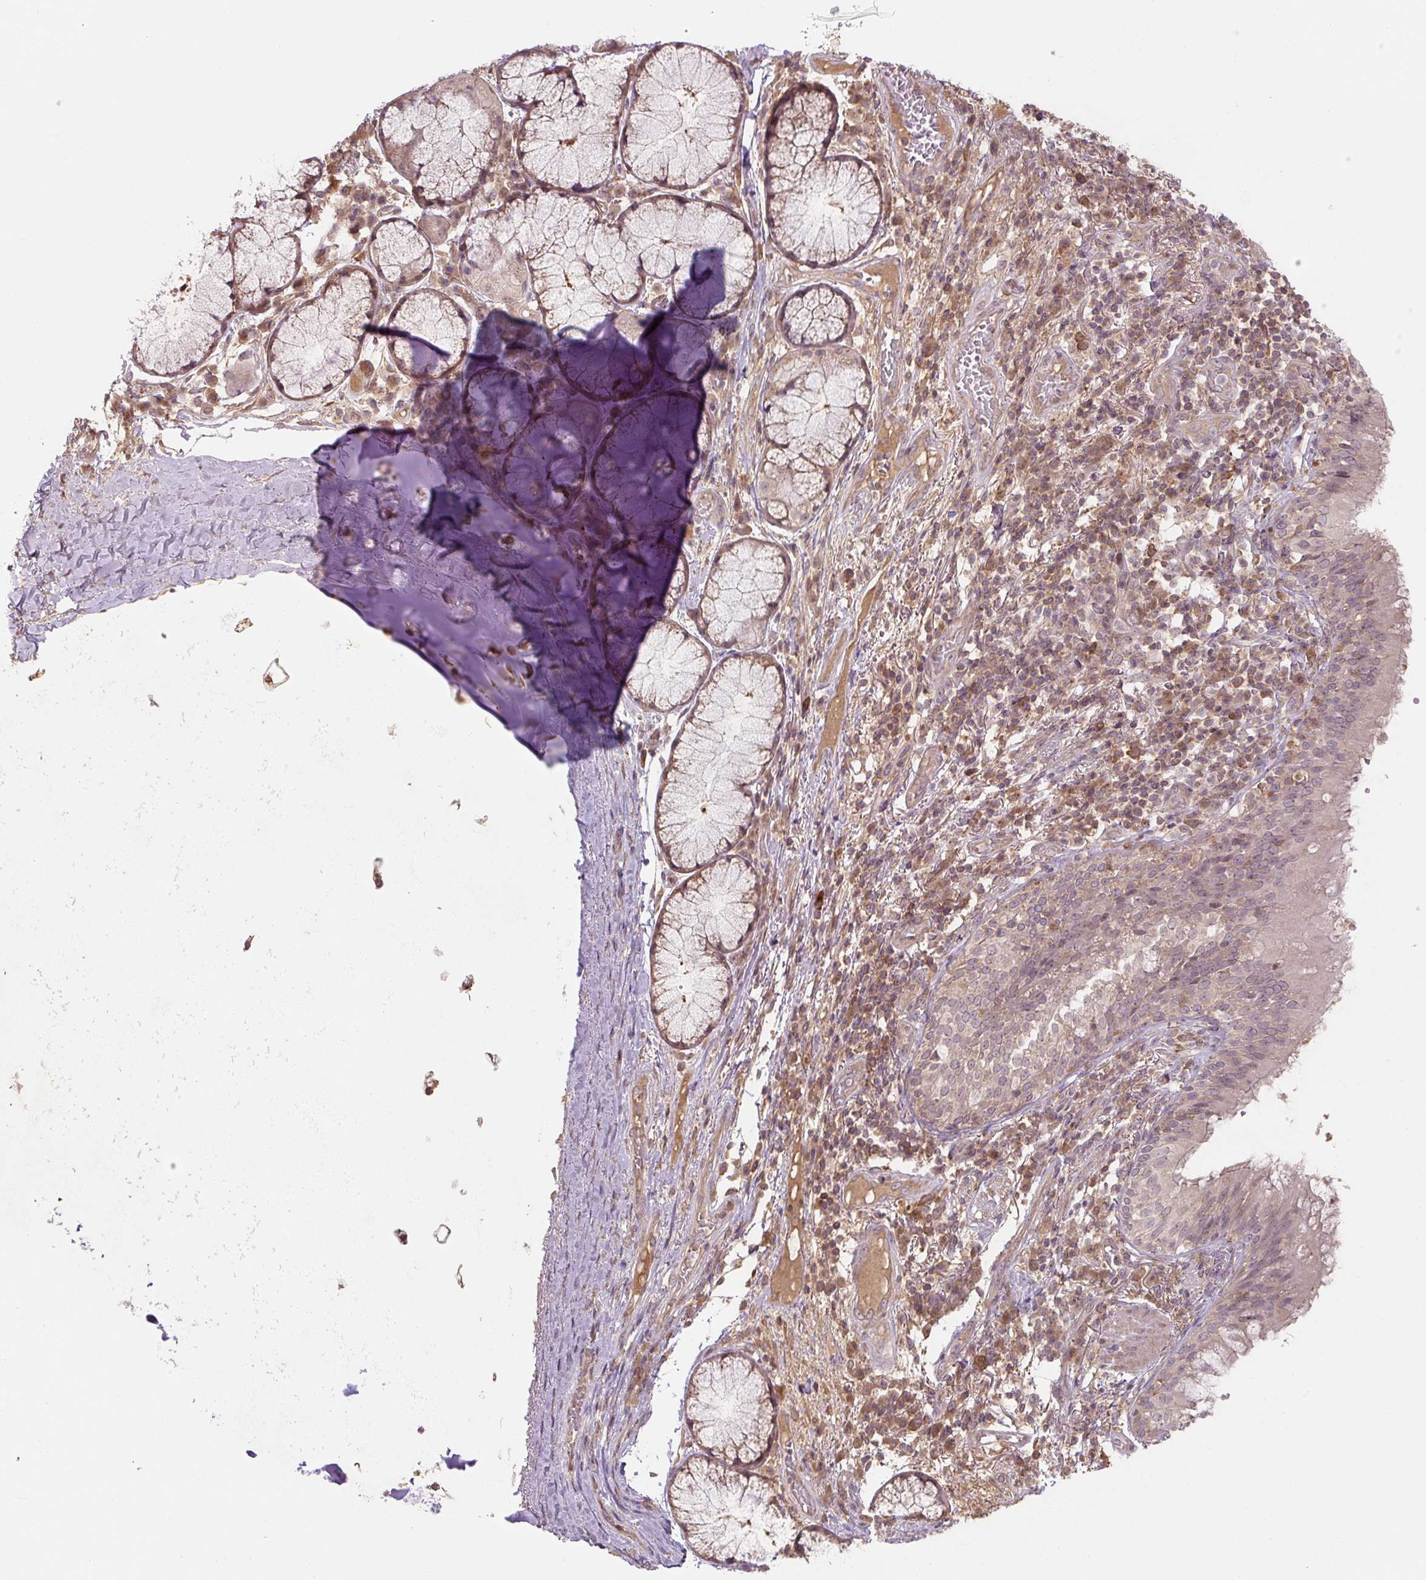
{"staining": {"intensity": "weak", "quantity": "25%-75%", "location": "cytoplasmic/membranous"}, "tissue": "bronchus", "cell_type": "Respiratory epithelial cells", "image_type": "normal", "snomed": [{"axis": "morphology", "description": "Normal tissue, NOS"}, {"axis": "topography", "description": "Cartilage tissue"}, {"axis": "topography", "description": "Bronchus"}], "caption": "A micrograph of bronchus stained for a protein reveals weak cytoplasmic/membranous brown staining in respiratory epithelial cells.", "gene": "C2orf73", "patient": {"sex": "male", "age": 56}}